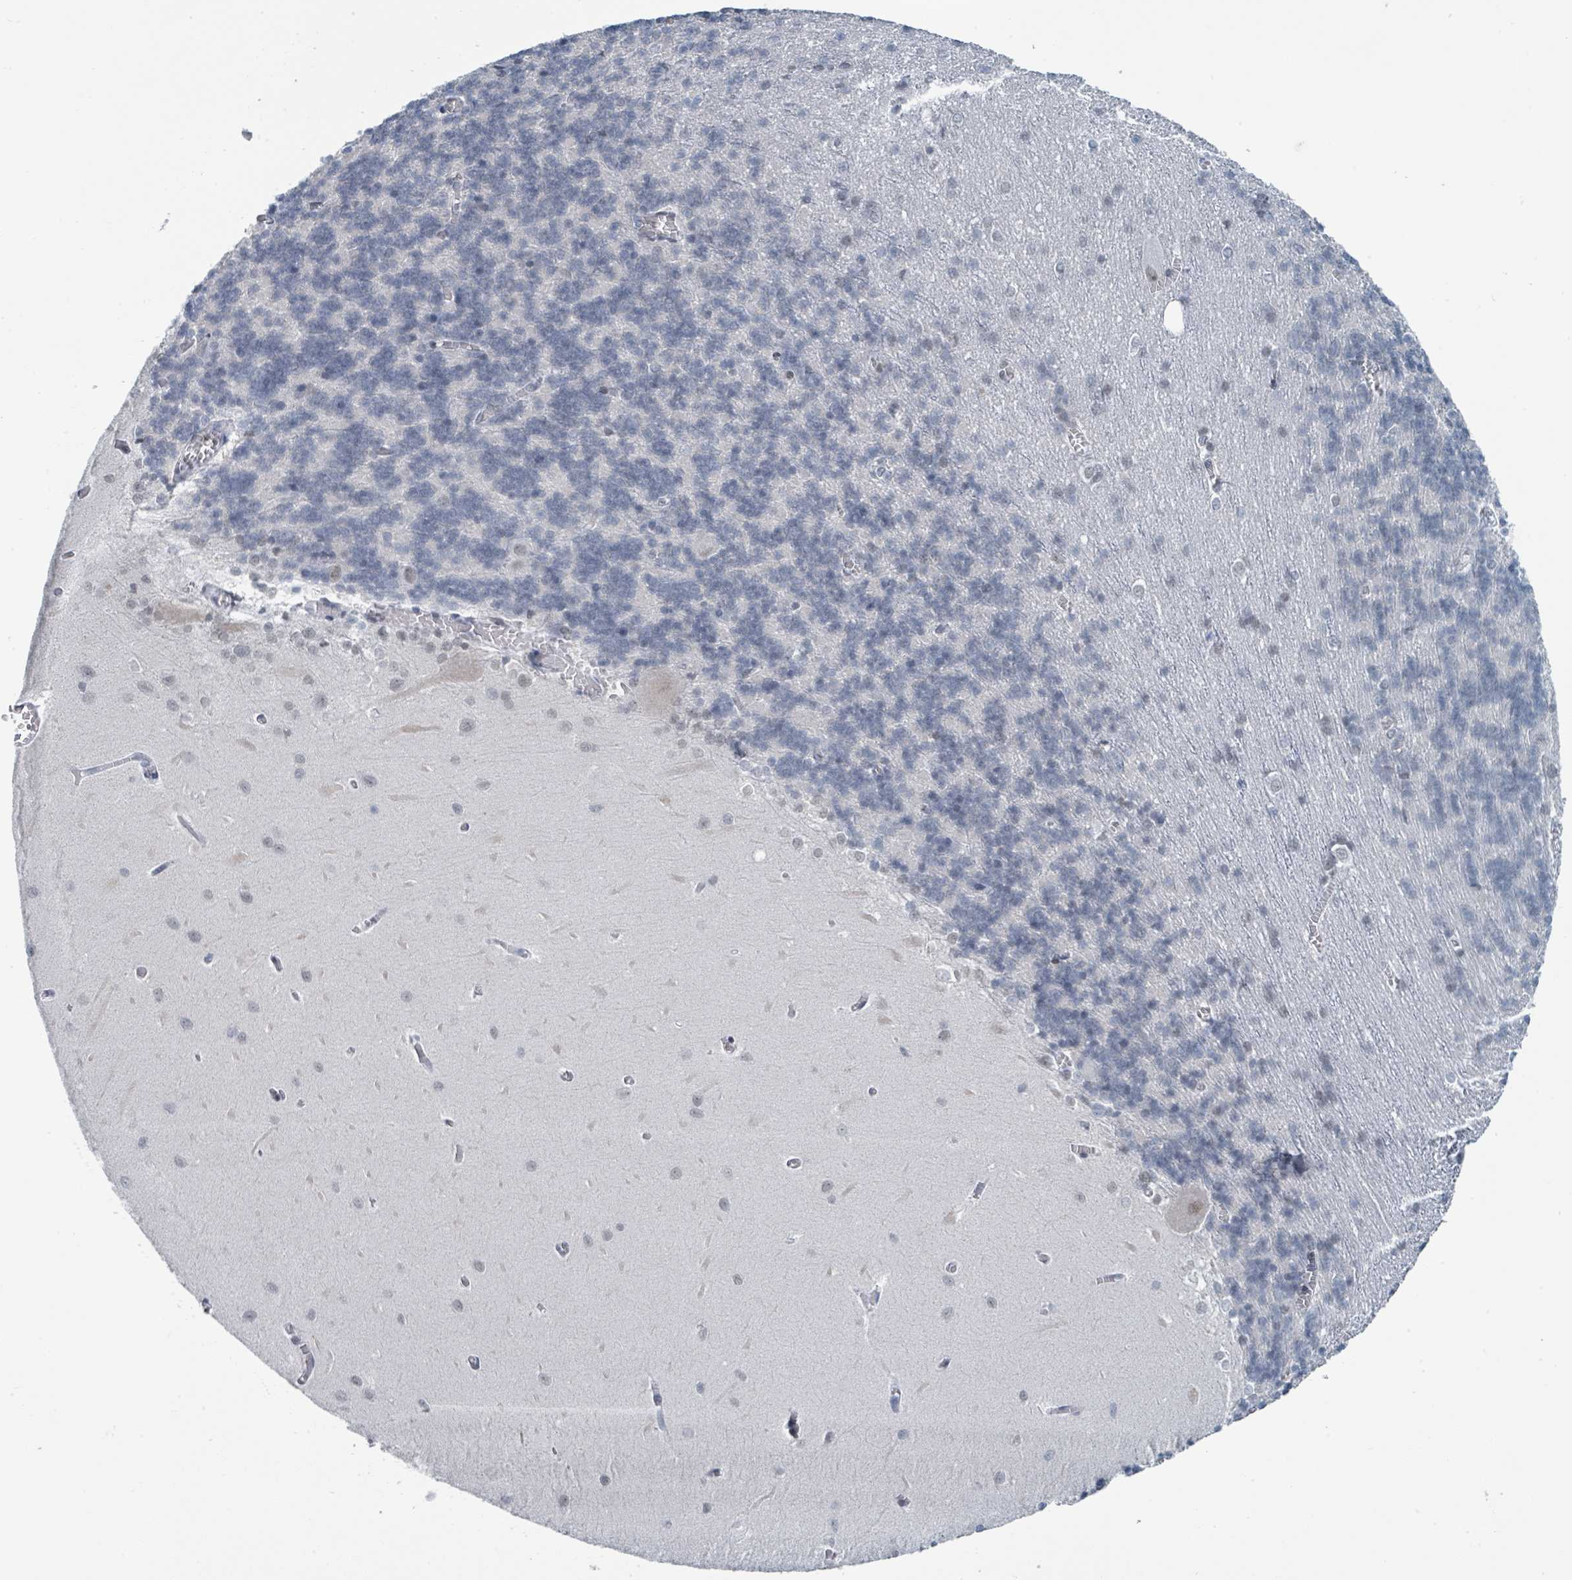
{"staining": {"intensity": "negative", "quantity": "none", "location": "none"}, "tissue": "cerebellum", "cell_type": "Cells in granular layer", "image_type": "normal", "snomed": [{"axis": "morphology", "description": "Normal tissue, NOS"}, {"axis": "topography", "description": "Cerebellum"}], "caption": "Immunohistochemistry image of benign cerebellum stained for a protein (brown), which demonstrates no expression in cells in granular layer.", "gene": "EHMT2", "patient": {"sex": "male", "age": 37}}